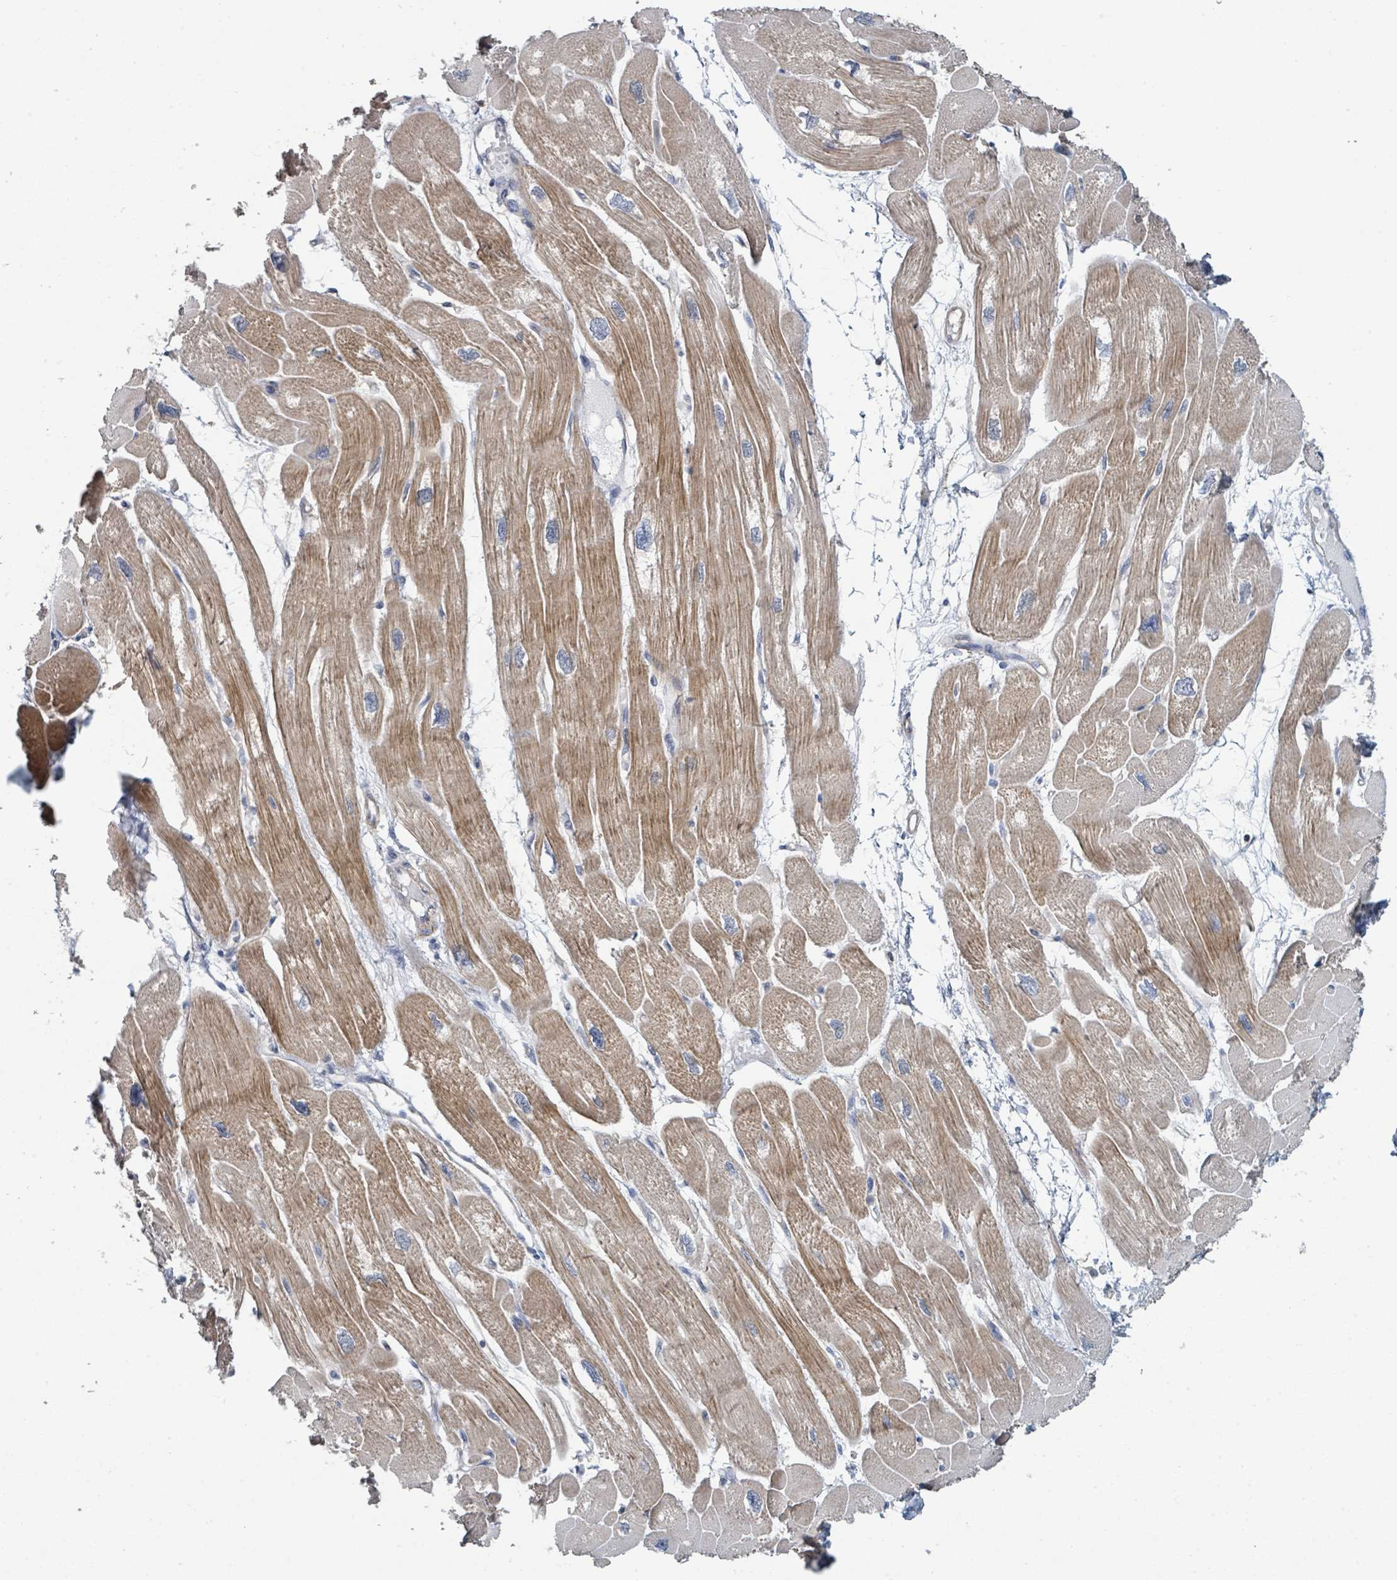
{"staining": {"intensity": "moderate", "quantity": ">75%", "location": "cytoplasmic/membranous"}, "tissue": "heart muscle", "cell_type": "Cardiomyocytes", "image_type": "normal", "snomed": [{"axis": "morphology", "description": "Normal tissue, NOS"}, {"axis": "topography", "description": "Heart"}], "caption": "This histopathology image demonstrates normal heart muscle stained with IHC to label a protein in brown. The cytoplasmic/membranous of cardiomyocytes show moderate positivity for the protein. Nuclei are counter-stained blue.", "gene": "LRRC42", "patient": {"sex": "male", "age": 42}}